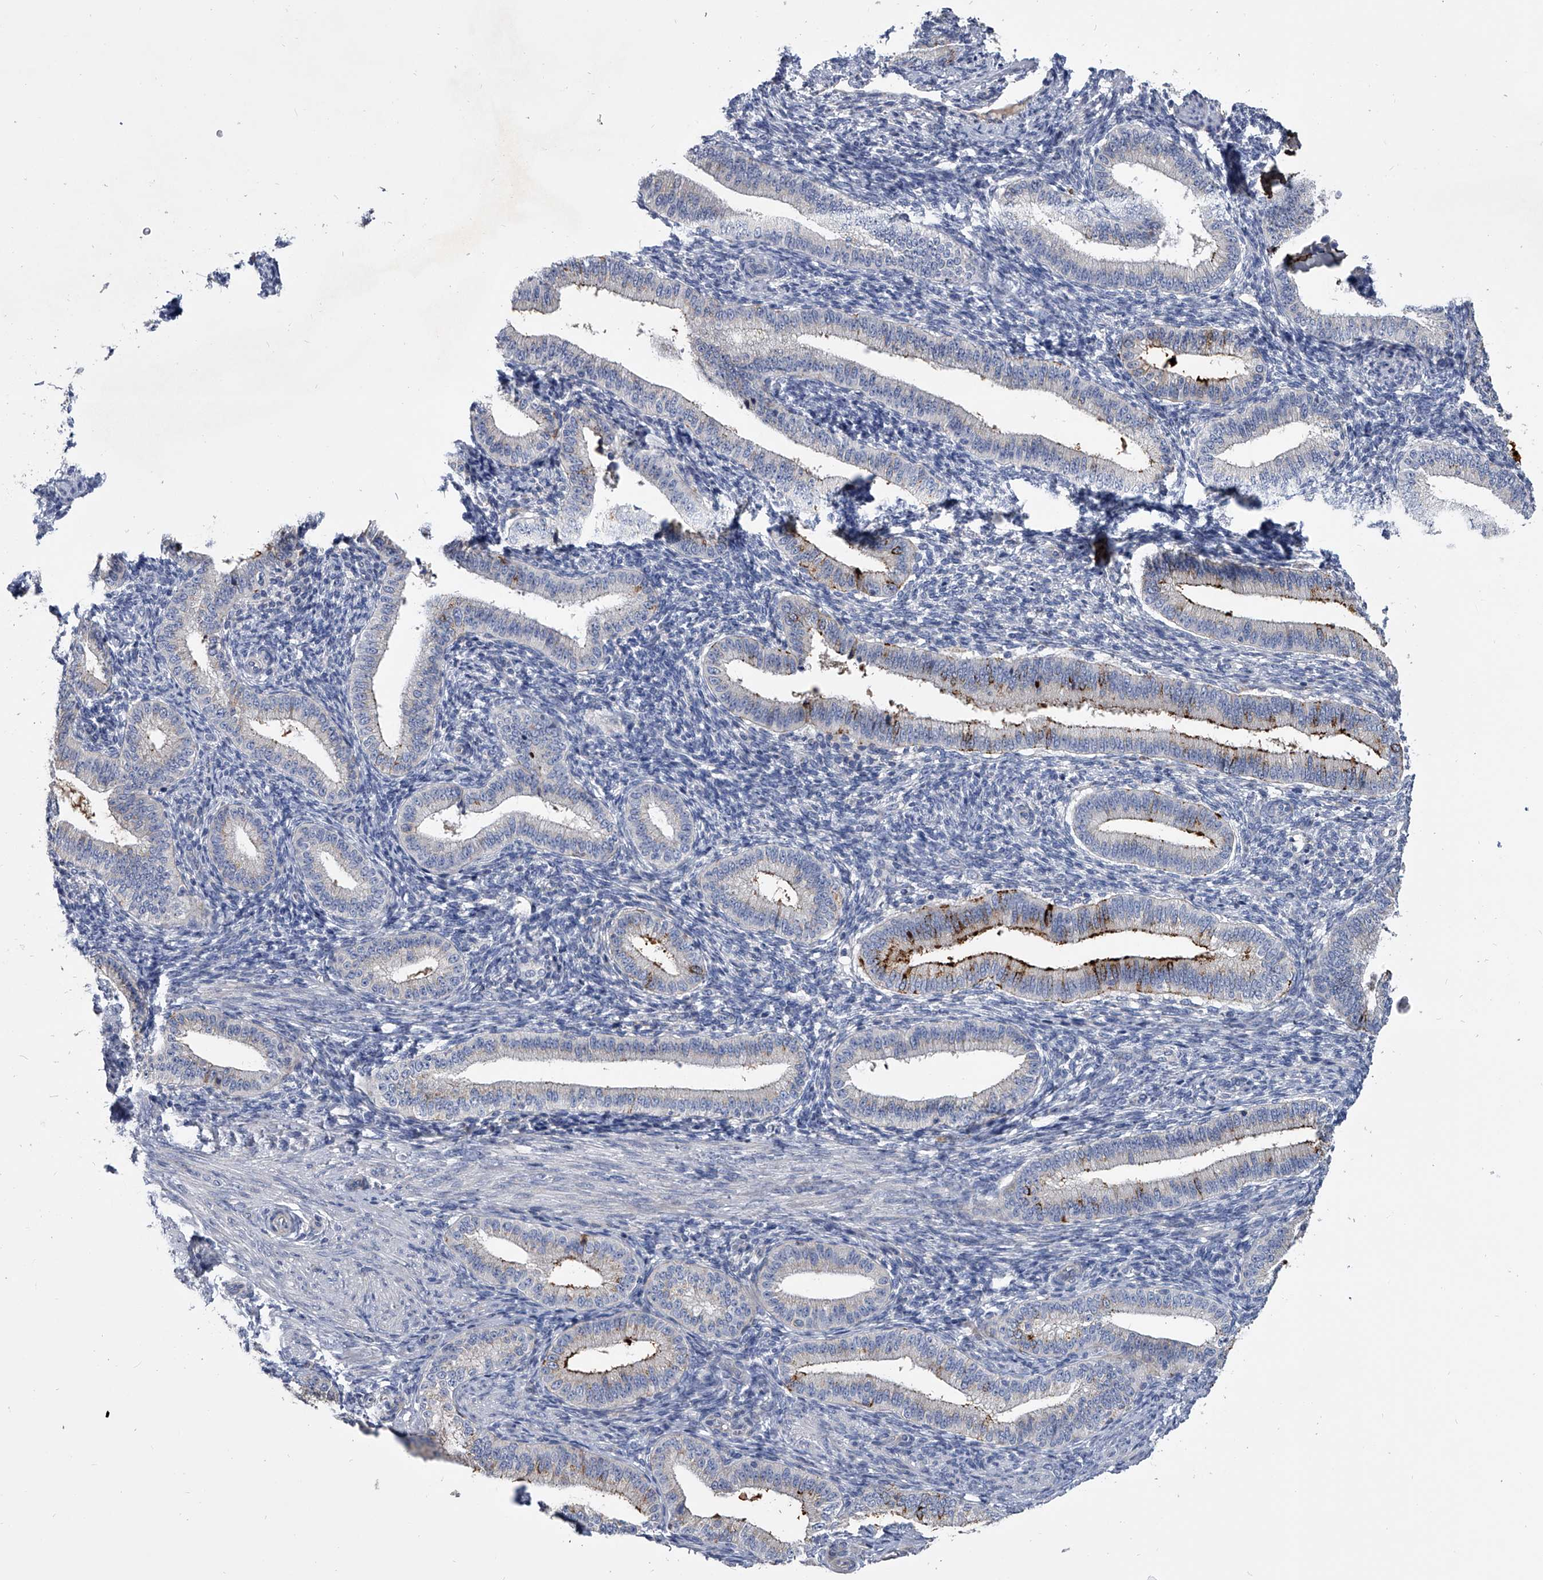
{"staining": {"intensity": "negative", "quantity": "none", "location": "none"}, "tissue": "endometrium", "cell_type": "Cells in endometrial stroma", "image_type": "normal", "snomed": [{"axis": "morphology", "description": "Normal tissue, NOS"}, {"axis": "topography", "description": "Endometrium"}], "caption": "An IHC photomicrograph of benign endometrium is shown. There is no staining in cells in endometrial stroma of endometrium.", "gene": "SPP1", "patient": {"sex": "female", "age": 39}}